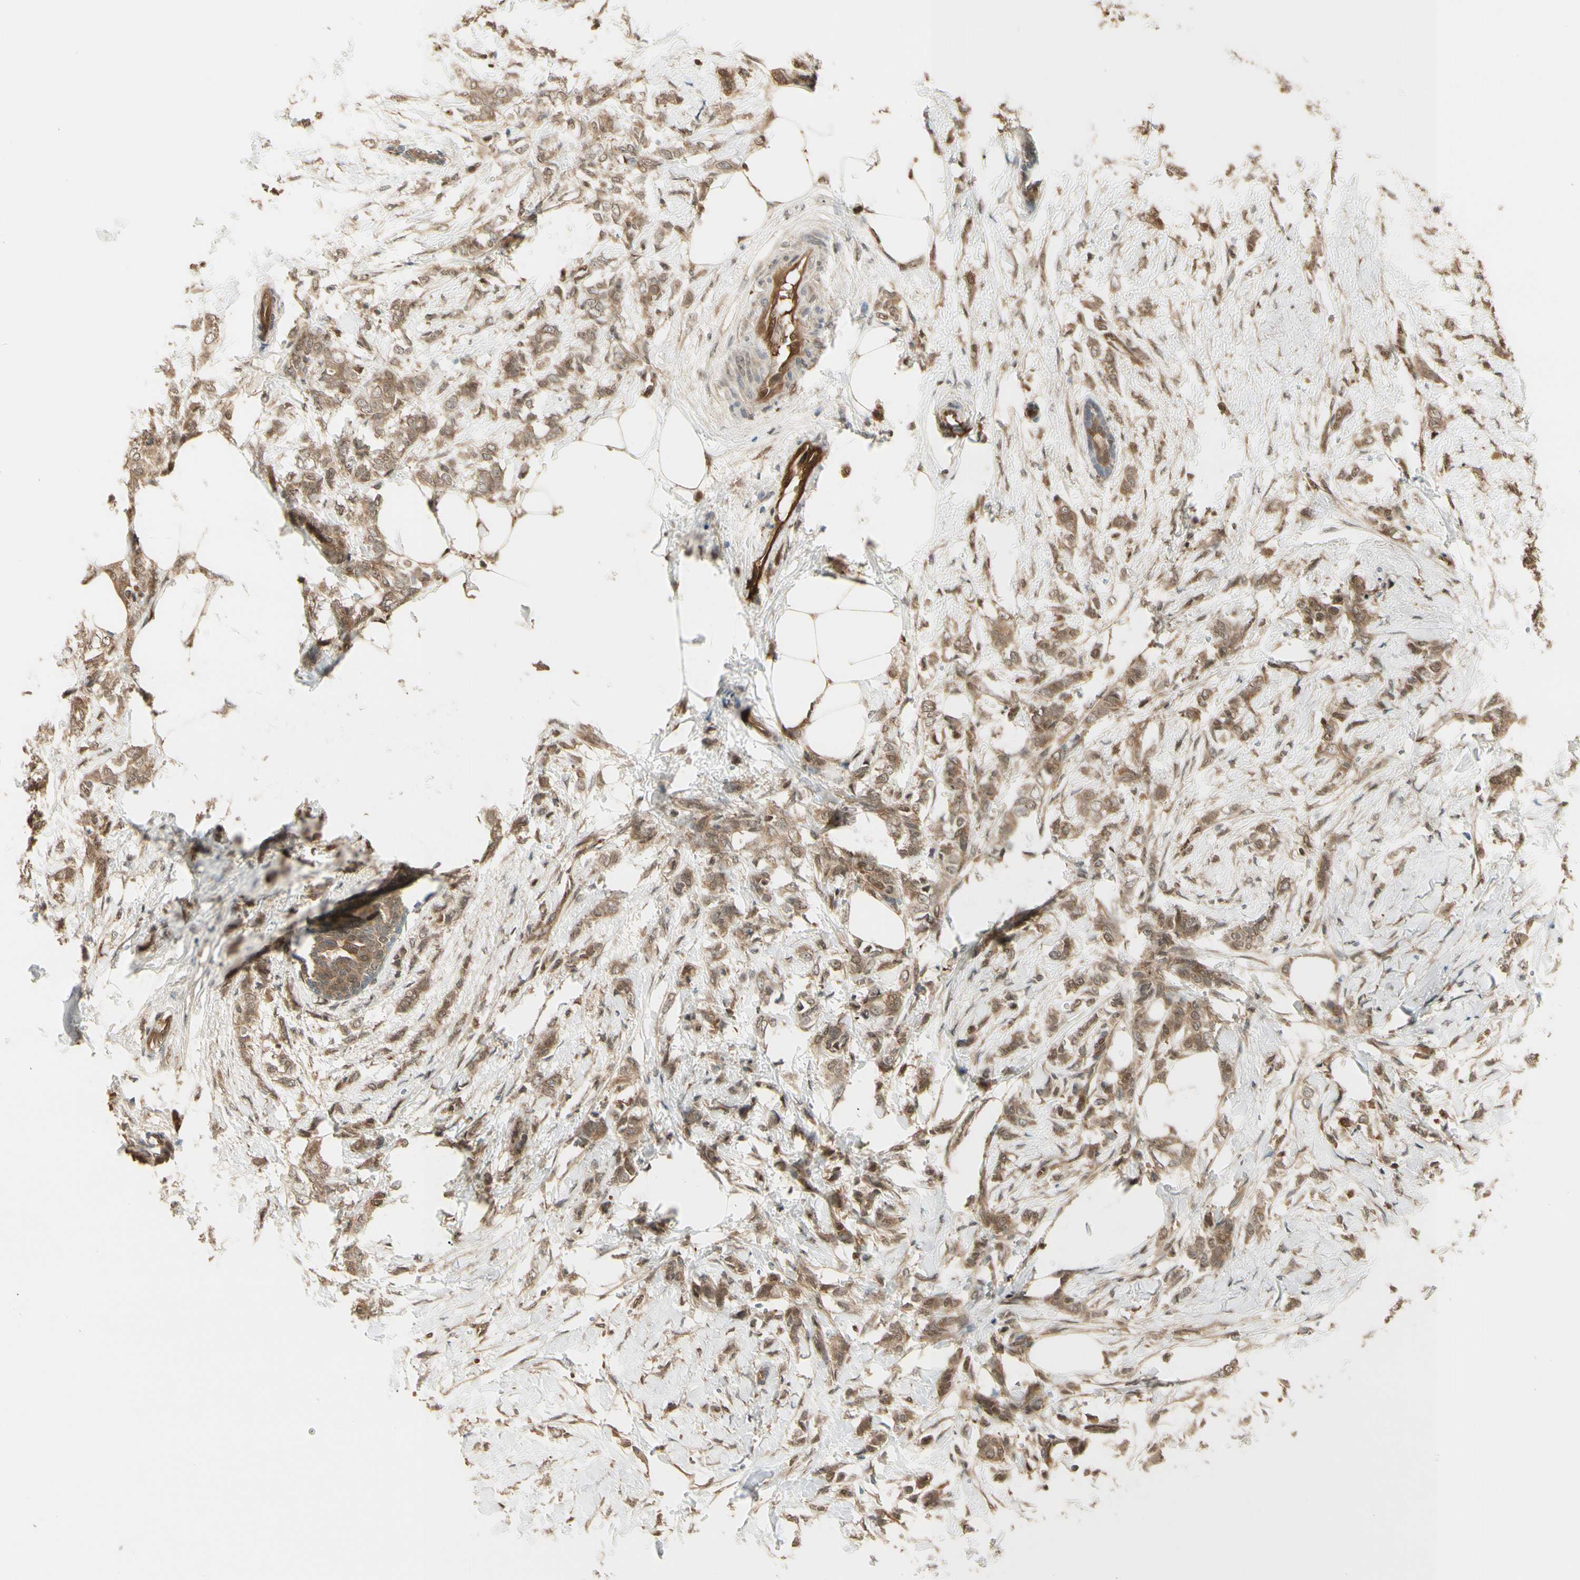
{"staining": {"intensity": "moderate", "quantity": ">75%", "location": "cytoplasmic/membranous,nuclear"}, "tissue": "breast cancer", "cell_type": "Tumor cells", "image_type": "cancer", "snomed": [{"axis": "morphology", "description": "Lobular carcinoma, in situ"}, {"axis": "morphology", "description": "Lobular carcinoma"}, {"axis": "topography", "description": "Breast"}], "caption": "IHC of lobular carcinoma (breast) shows medium levels of moderate cytoplasmic/membranous and nuclear staining in about >75% of tumor cells.", "gene": "SERPINB6", "patient": {"sex": "female", "age": 41}}